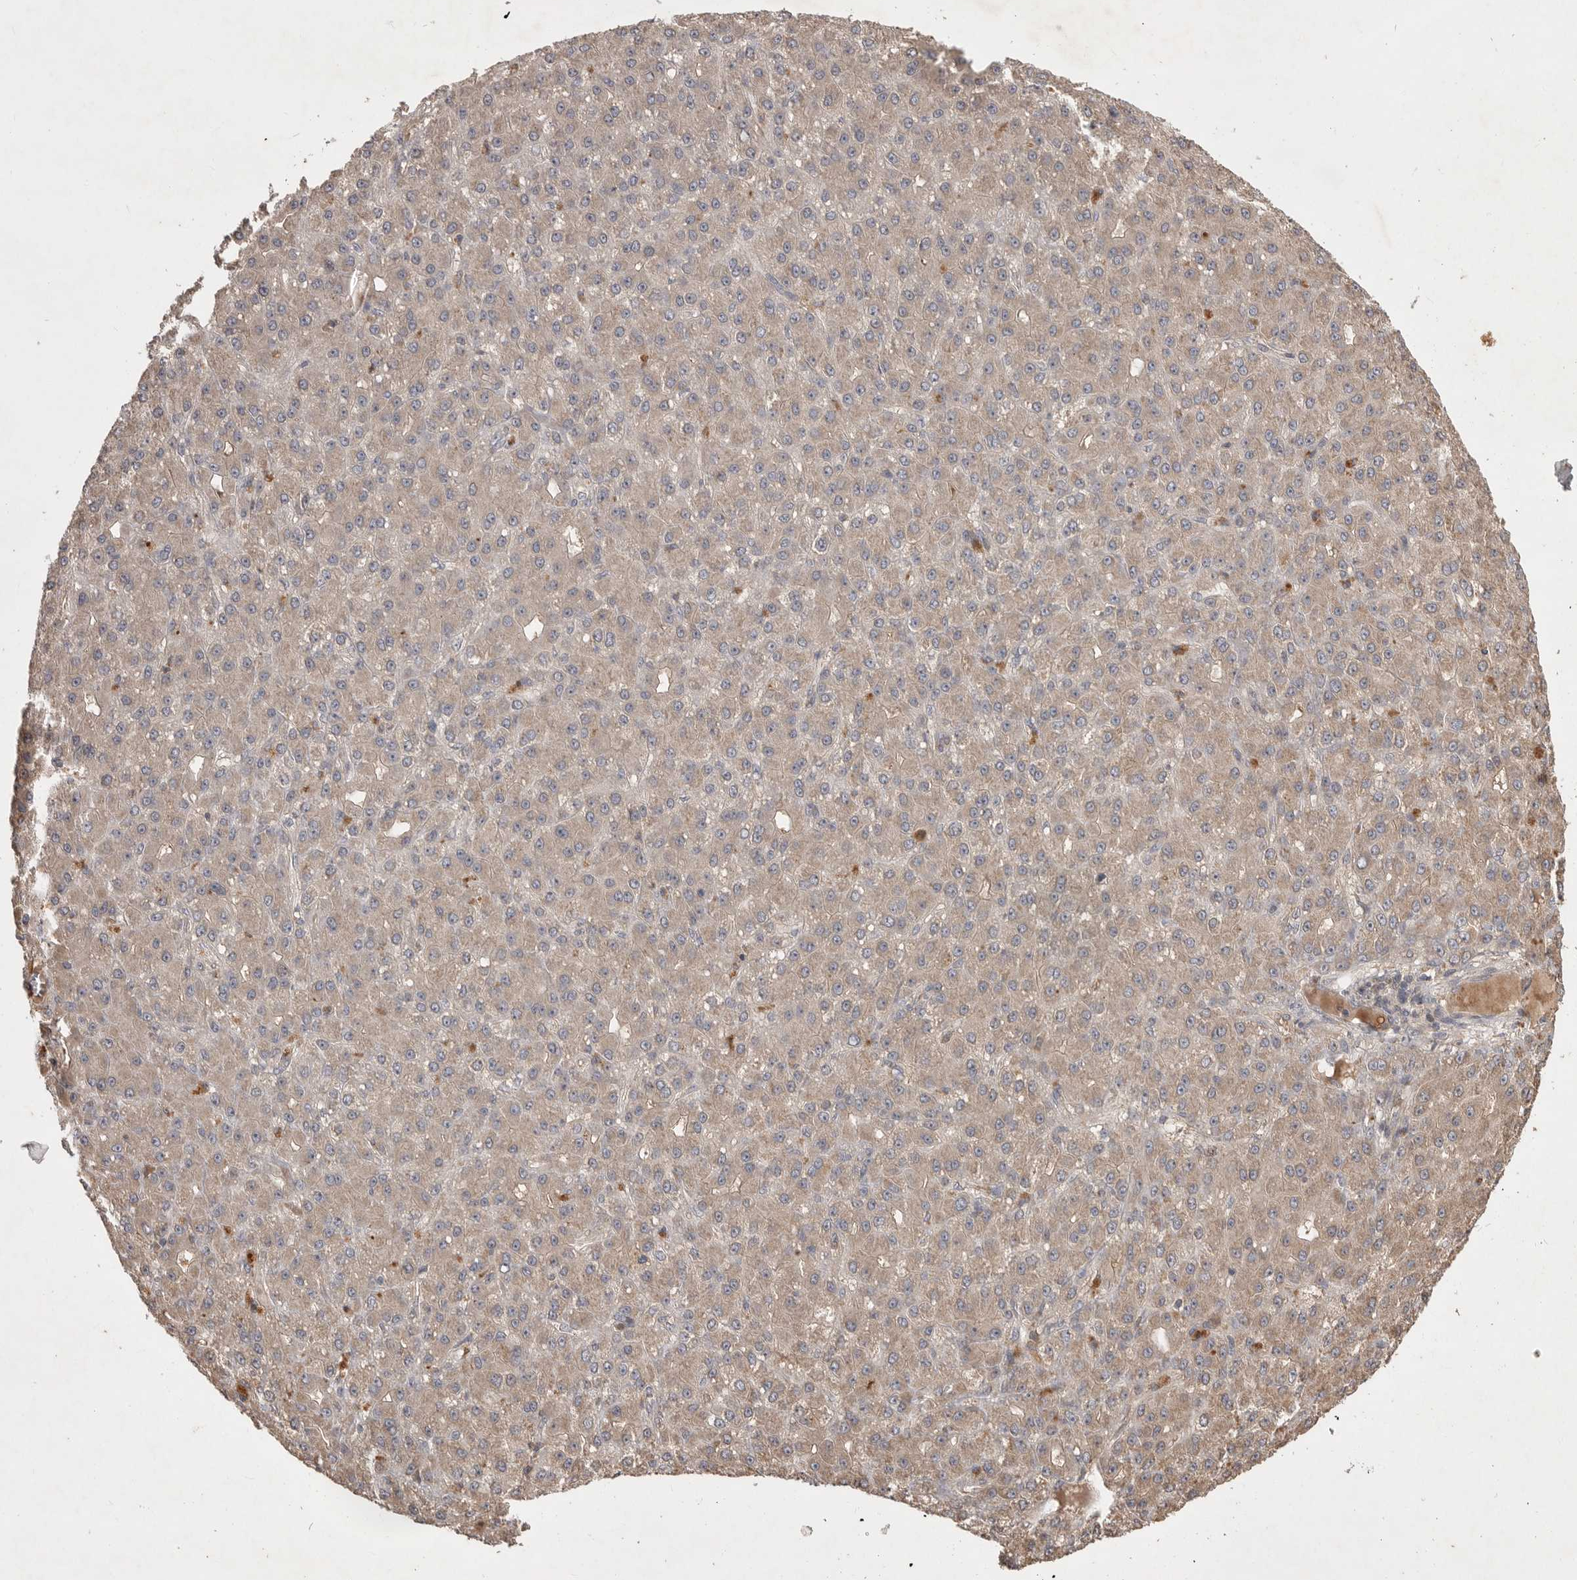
{"staining": {"intensity": "weak", "quantity": "<25%", "location": "cytoplasmic/membranous"}, "tissue": "liver cancer", "cell_type": "Tumor cells", "image_type": "cancer", "snomed": [{"axis": "morphology", "description": "Carcinoma, Hepatocellular, NOS"}, {"axis": "topography", "description": "Liver"}], "caption": "Tumor cells are negative for brown protein staining in liver cancer.", "gene": "VN1R4", "patient": {"sex": "male", "age": 67}}